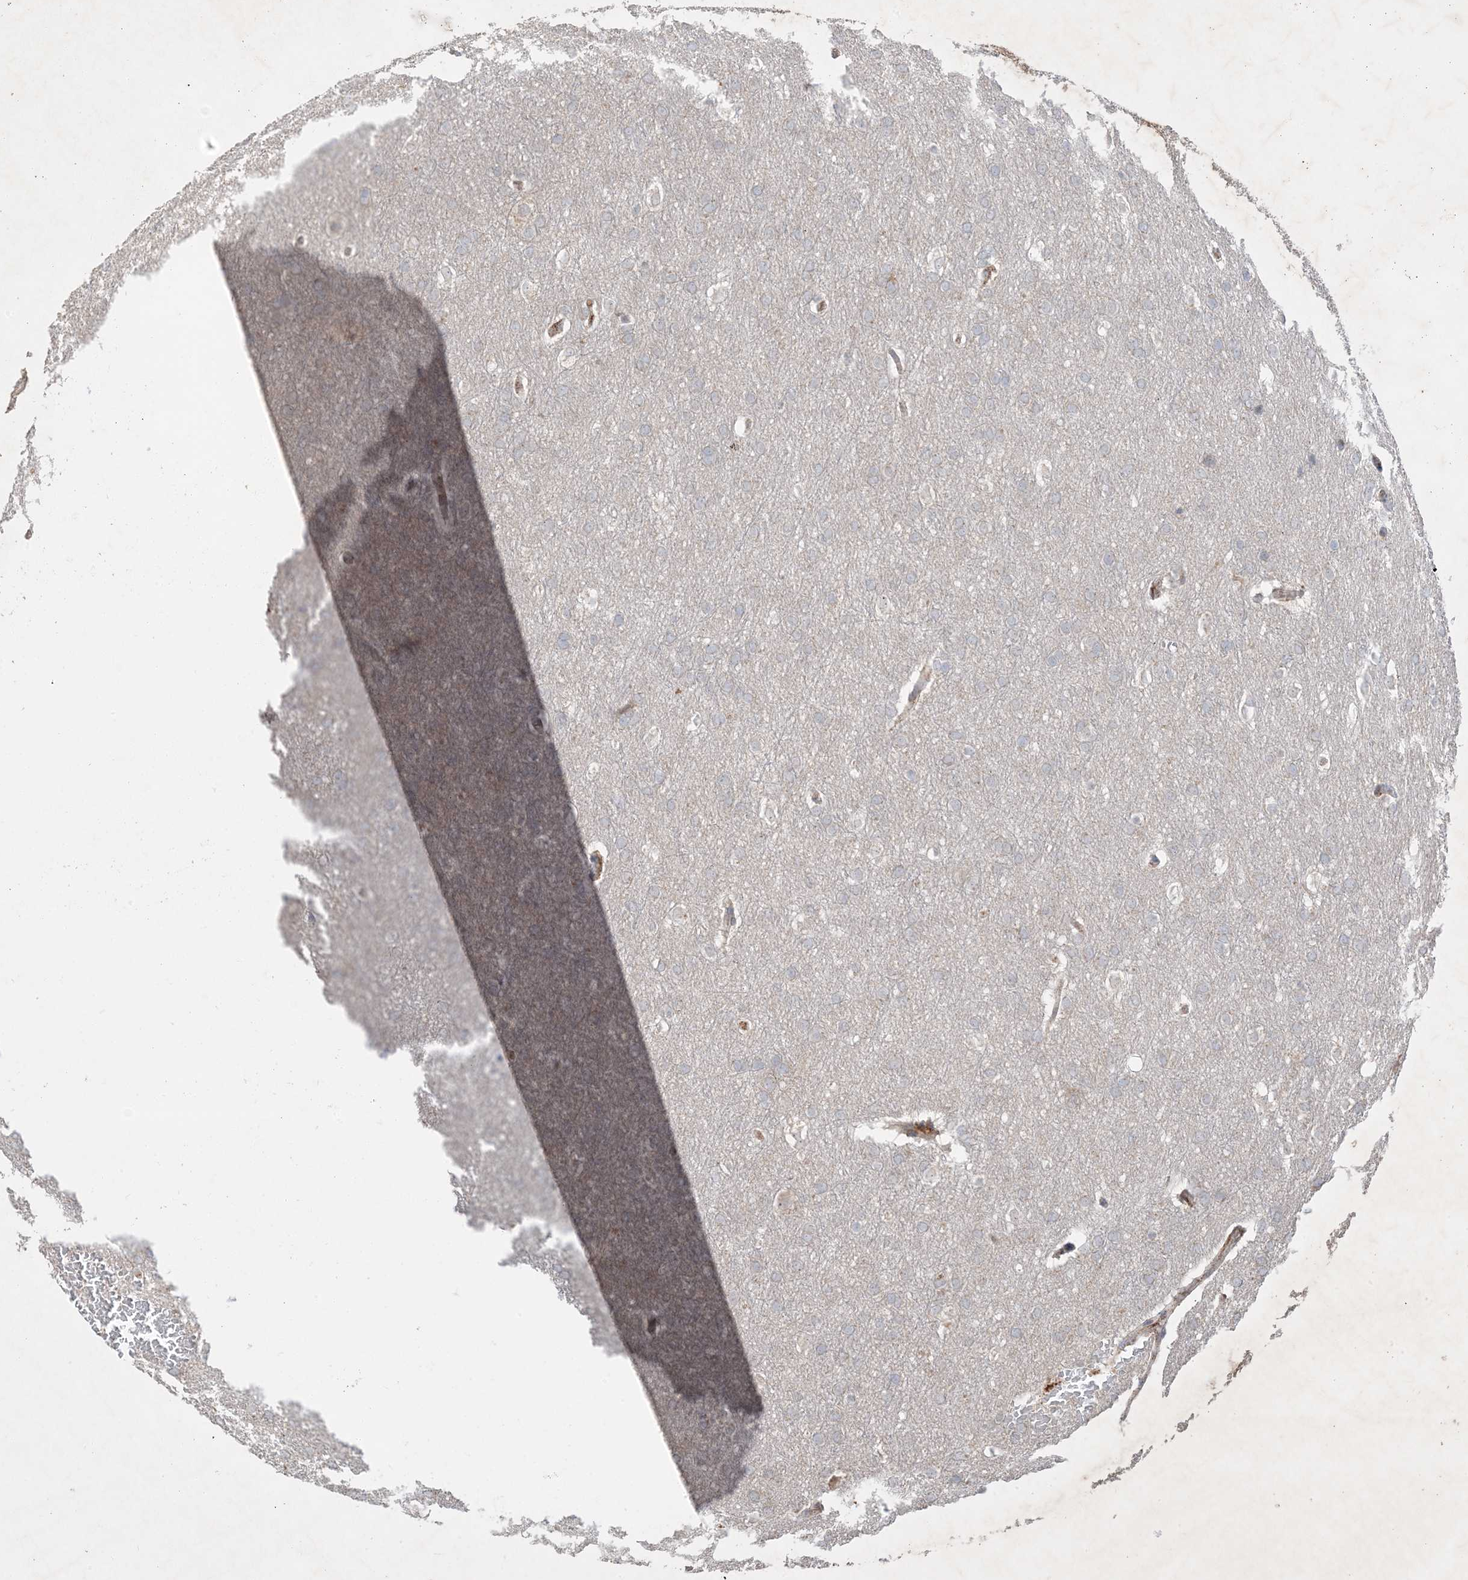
{"staining": {"intensity": "negative", "quantity": "none", "location": "none"}, "tissue": "glioma", "cell_type": "Tumor cells", "image_type": "cancer", "snomed": [{"axis": "morphology", "description": "Glioma, malignant, Low grade"}, {"axis": "topography", "description": "Brain"}], "caption": "High power microscopy photomicrograph of an immunohistochemistry (IHC) histopathology image of malignant low-grade glioma, revealing no significant staining in tumor cells. (DAB (3,3'-diaminobenzidine) immunohistochemistry with hematoxylin counter stain).", "gene": "PRSS36", "patient": {"sex": "female", "age": 37}}